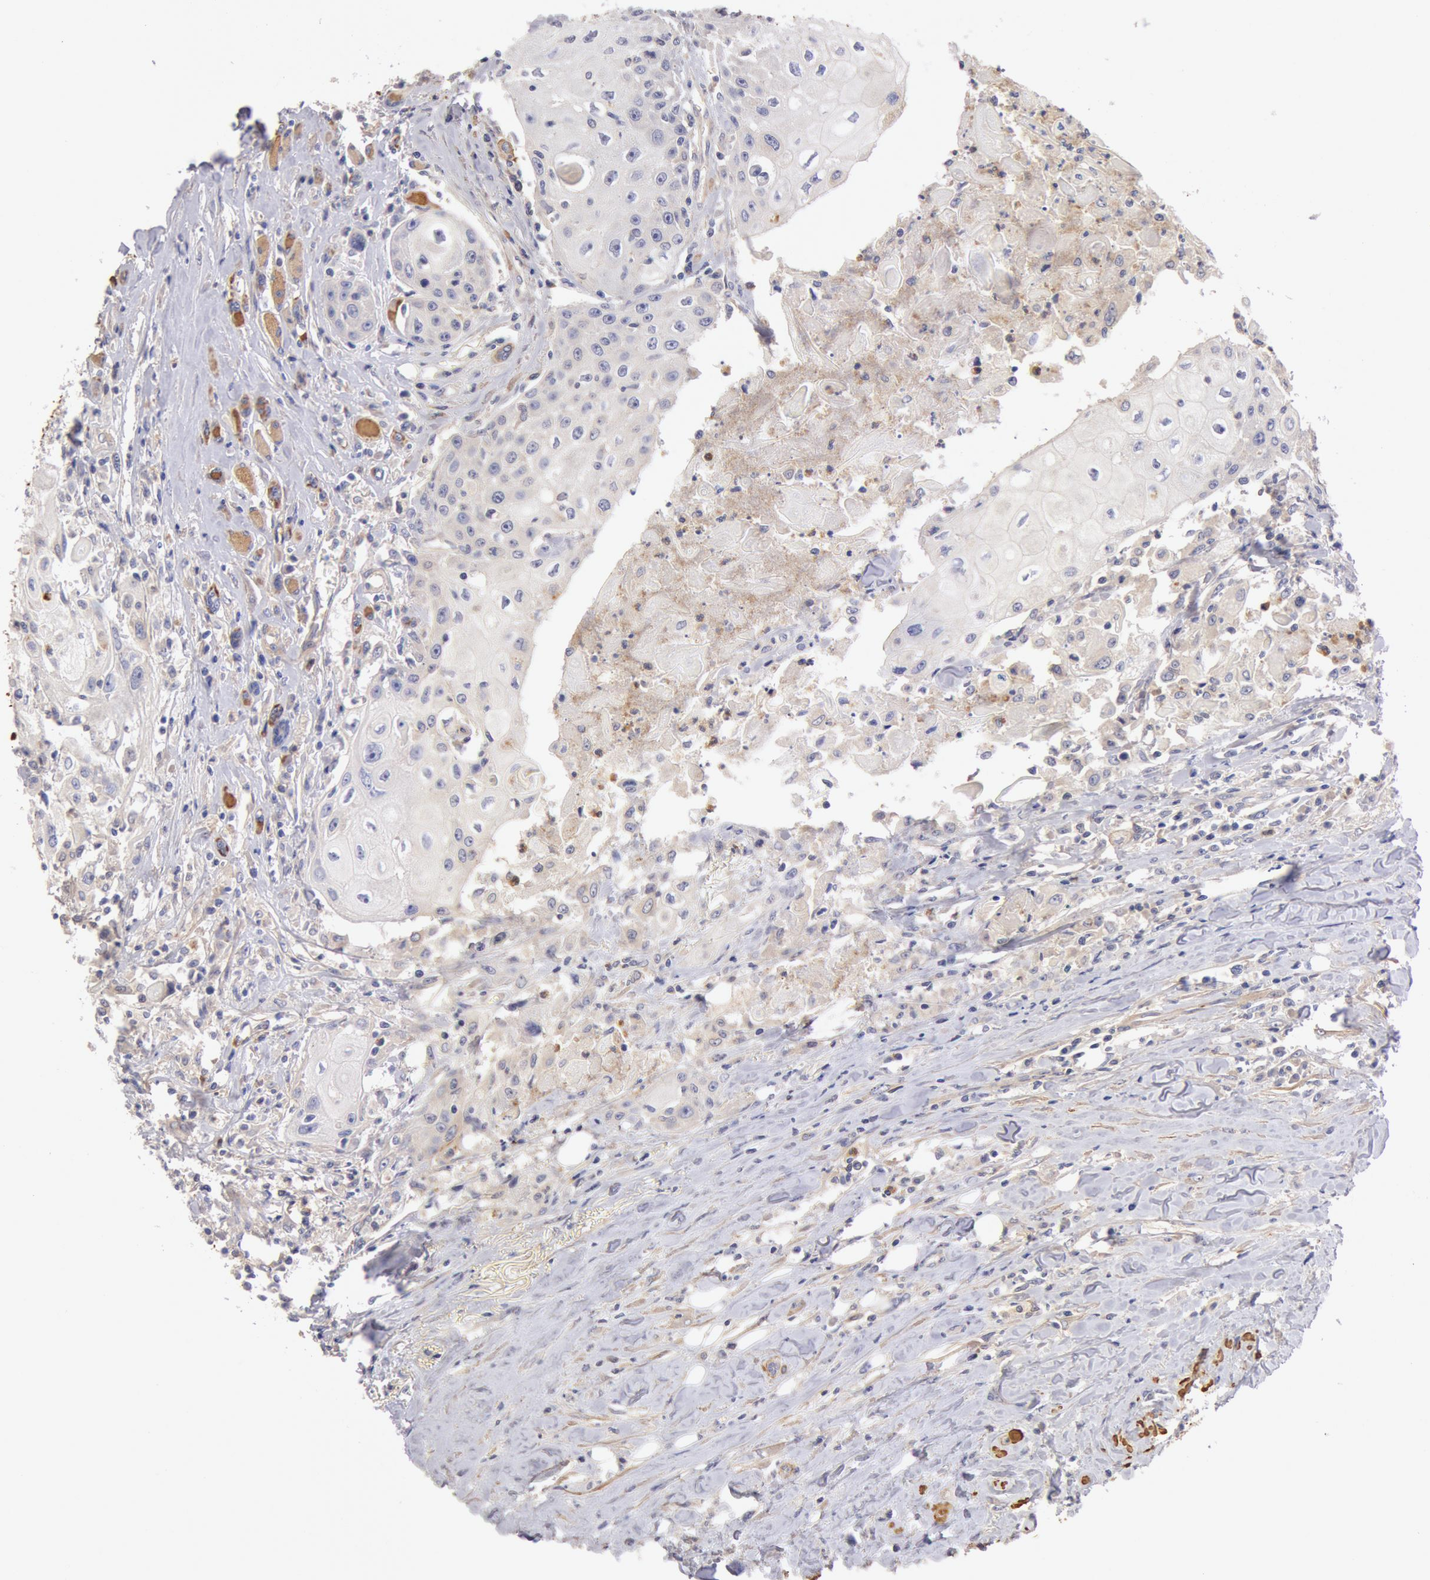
{"staining": {"intensity": "negative", "quantity": "none", "location": "none"}, "tissue": "head and neck cancer", "cell_type": "Tumor cells", "image_type": "cancer", "snomed": [{"axis": "morphology", "description": "Squamous cell carcinoma, NOS"}, {"axis": "topography", "description": "Oral tissue"}, {"axis": "topography", "description": "Head-Neck"}], "caption": "Tumor cells show no significant staining in squamous cell carcinoma (head and neck). (Stains: DAB (3,3'-diaminobenzidine) immunohistochemistry (IHC) with hematoxylin counter stain, Microscopy: brightfield microscopy at high magnification).", "gene": "TMED8", "patient": {"sex": "female", "age": 82}}